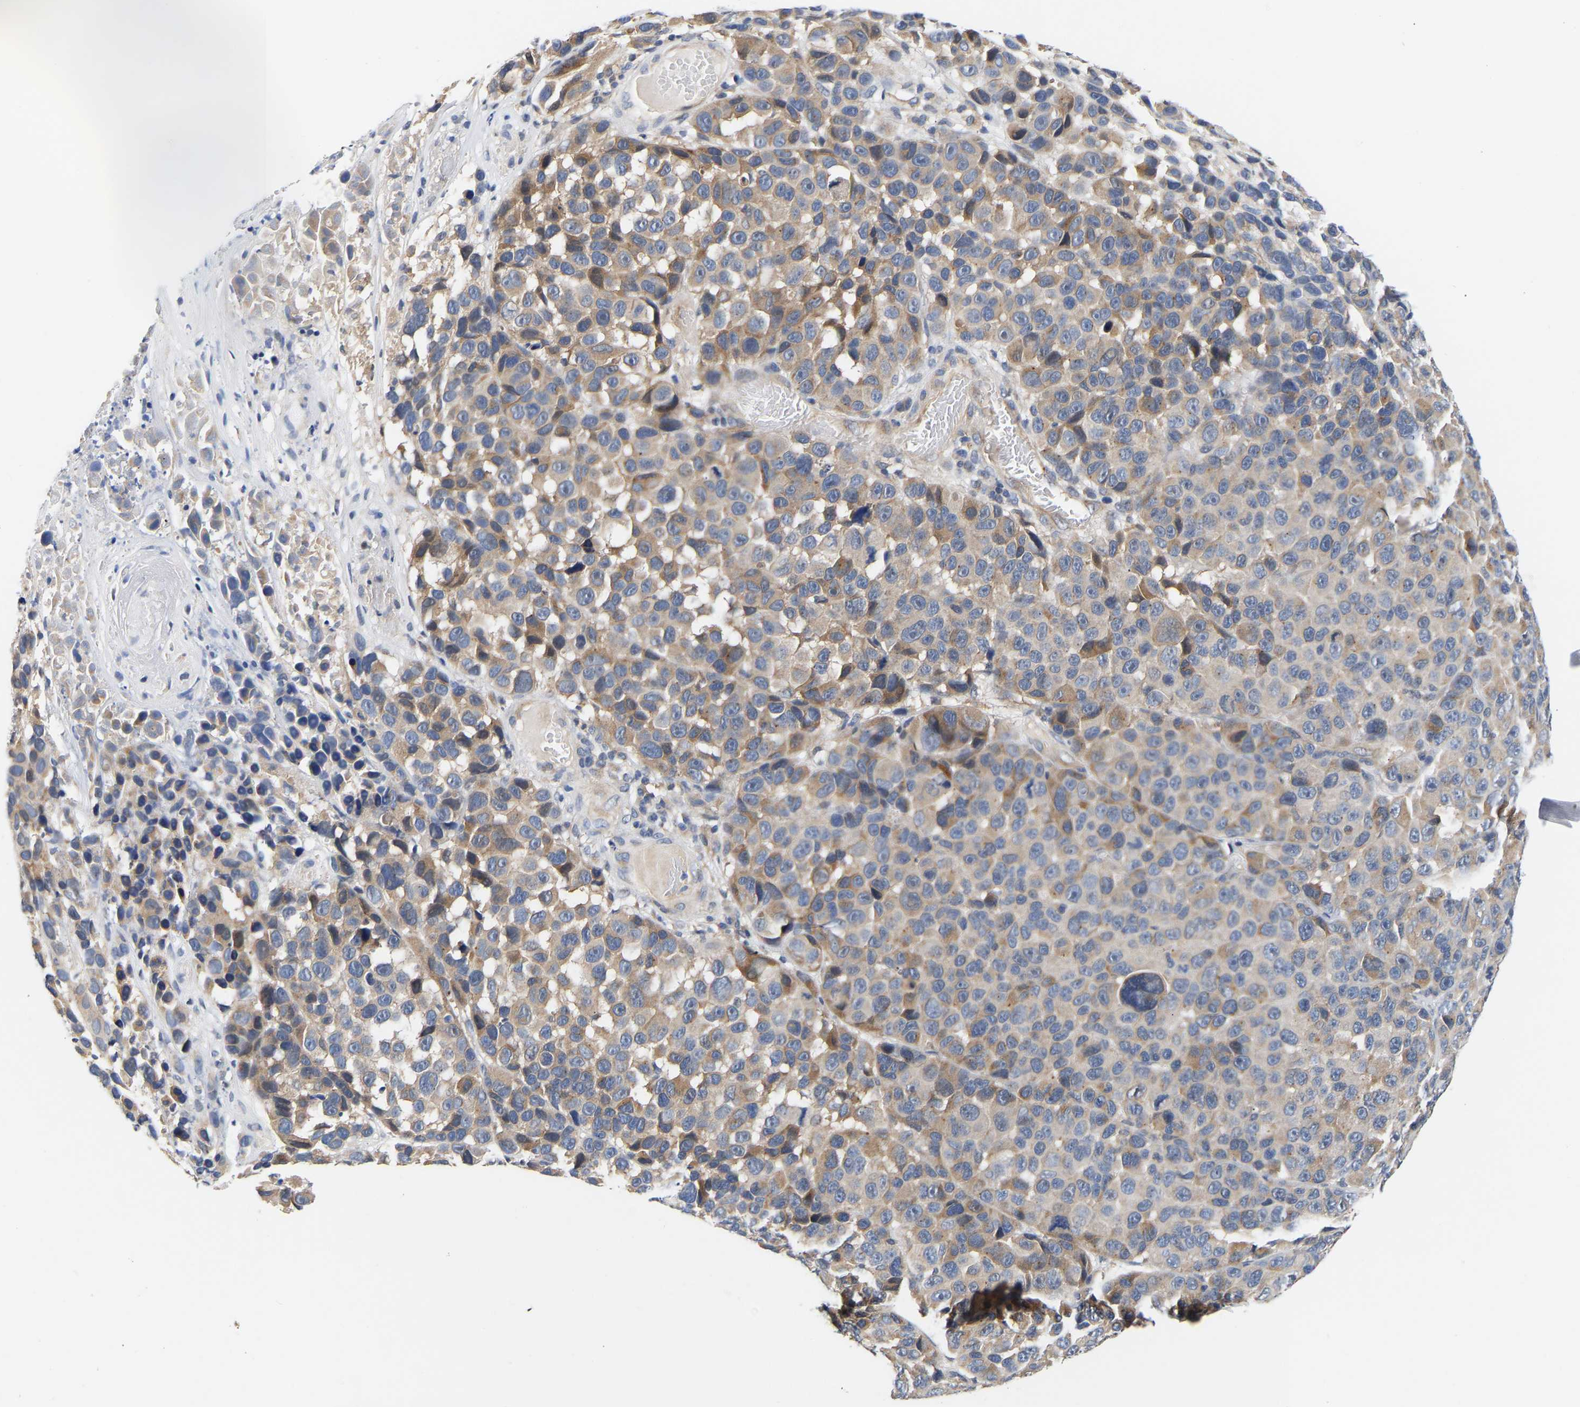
{"staining": {"intensity": "moderate", "quantity": "<25%", "location": "cytoplasmic/membranous"}, "tissue": "melanoma", "cell_type": "Tumor cells", "image_type": "cancer", "snomed": [{"axis": "morphology", "description": "Malignant melanoma, NOS"}, {"axis": "topography", "description": "Skin"}], "caption": "Human melanoma stained with a brown dye displays moderate cytoplasmic/membranous positive staining in about <25% of tumor cells.", "gene": "KASH5", "patient": {"sex": "male", "age": 53}}